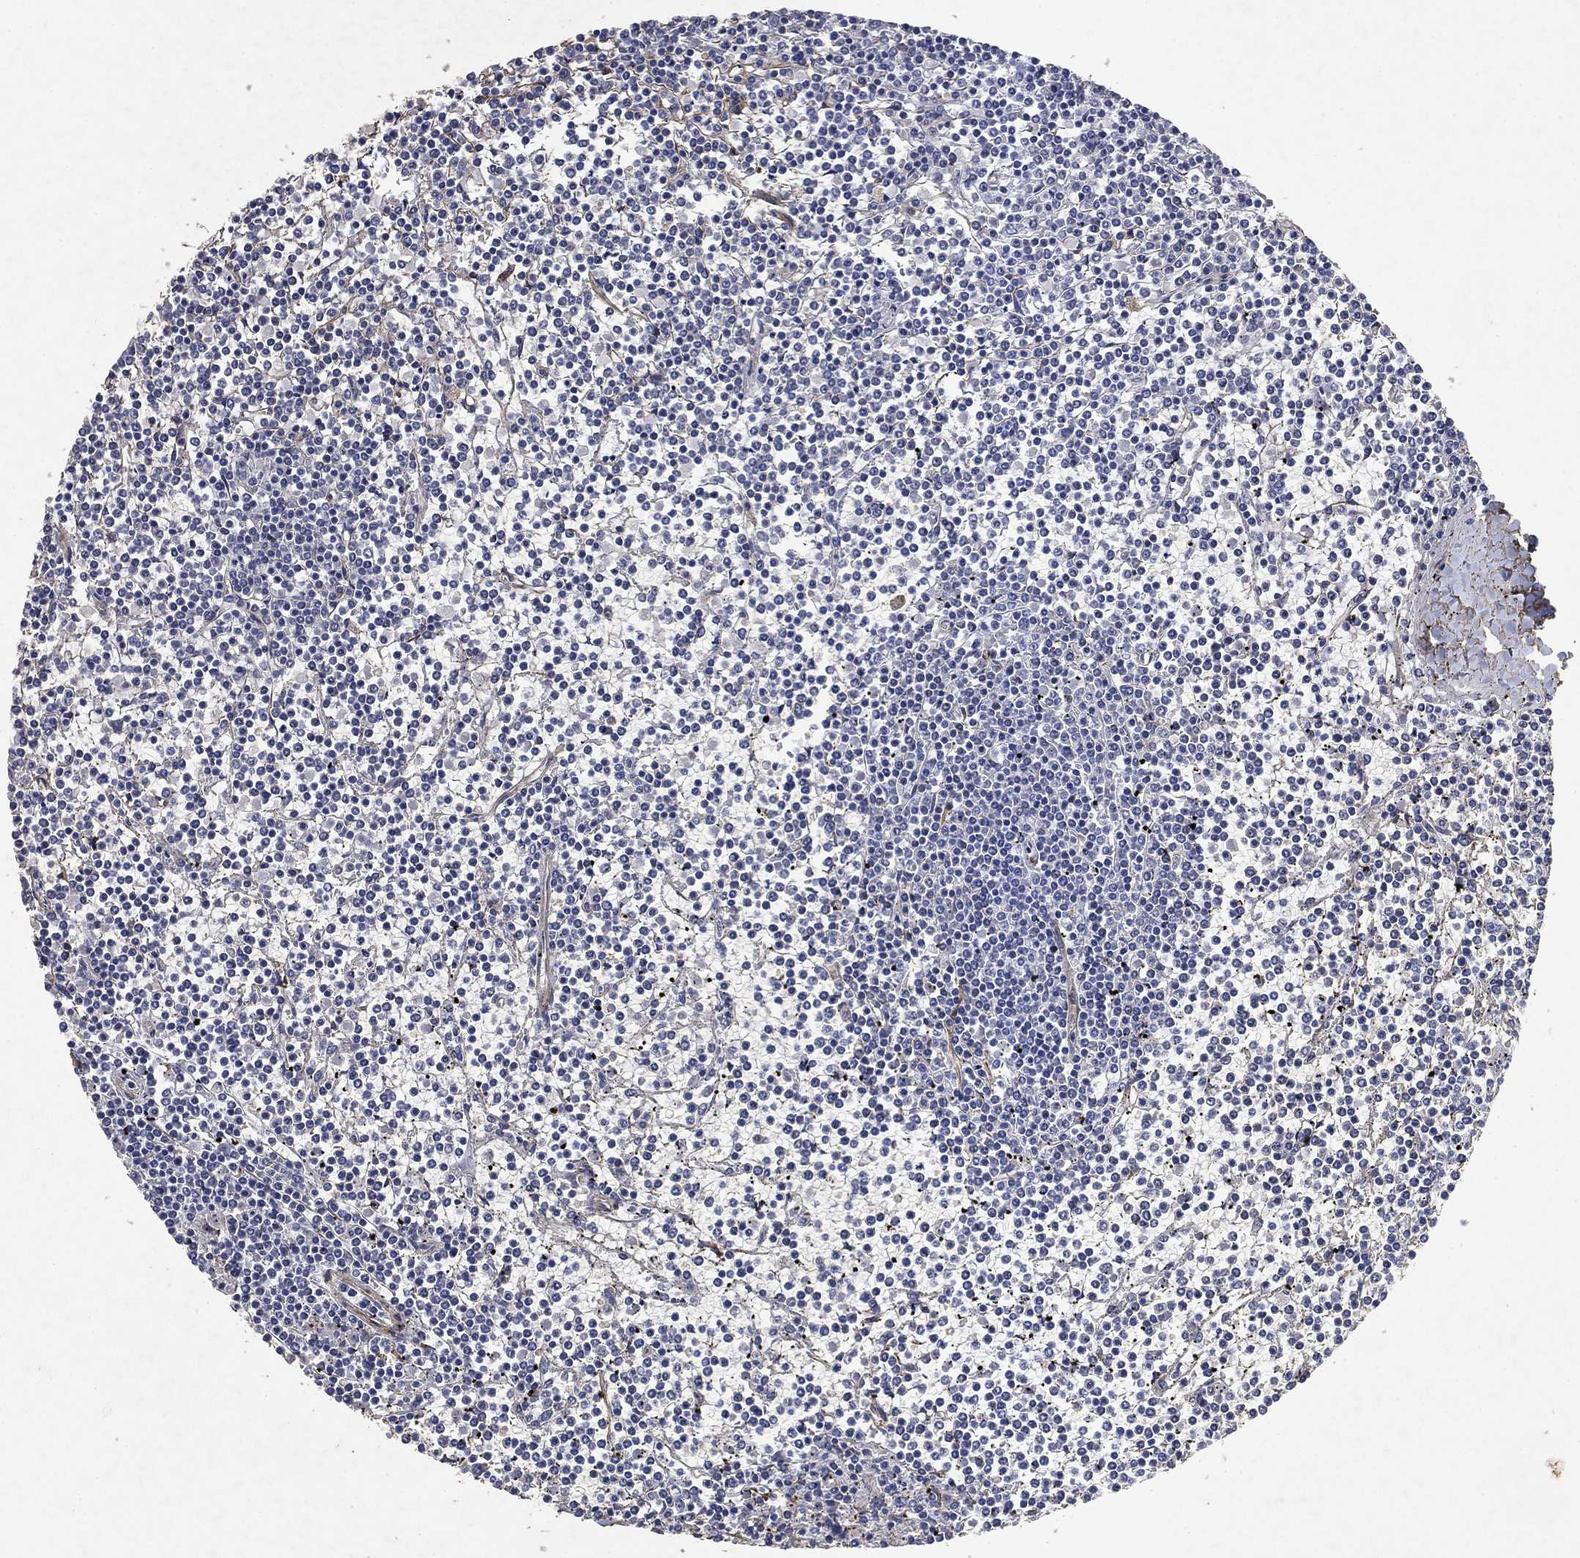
{"staining": {"intensity": "negative", "quantity": "none", "location": "none"}, "tissue": "lymphoma", "cell_type": "Tumor cells", "image_type": "cancer", "snomed": [{"axis": "morphology", "description": "Malignant lymphoma, non-Hodgkin's type, Low grade"}, {"axis": "topography", "description": "Spleen"}], "caption": "Tumor cells are negative for protein expression in human lymphoma. Brightfield microscopy of immunohistochemistry (IHC) stained with DAB (3,3'-diaminobenzidine) (brown) and hematoxylin (blue), captured at high magnification.", "gene": "COL4A2", "patient": {"sex": "female", "age": 19}}